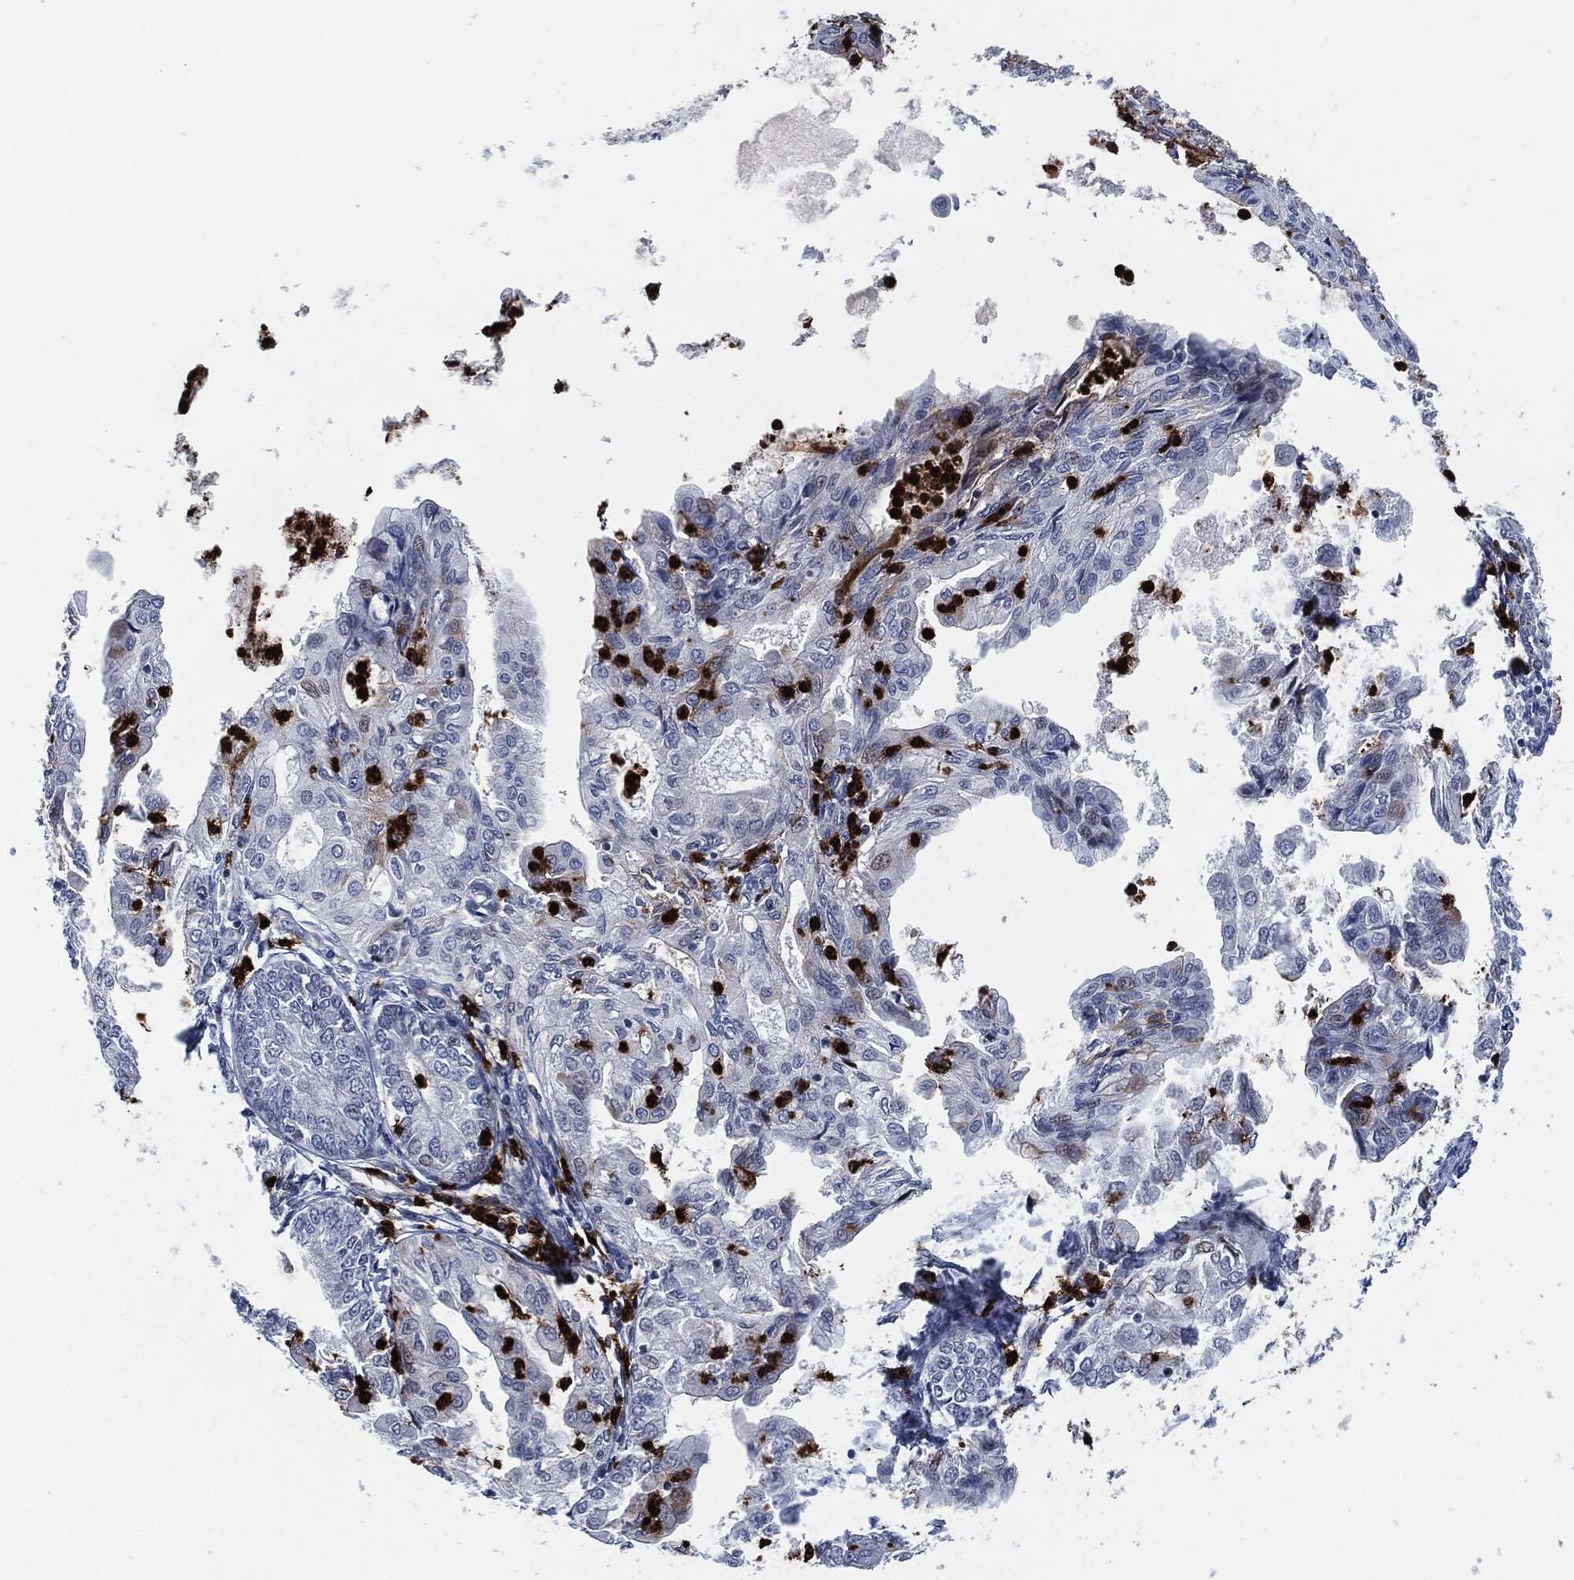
{"staining": {"intensity": "negative", "quantity": "none", "location": "none"}, "tissue": "endometrial cancer", "cell_type": "Tumor cells", "image_type": "cancer", "snomed": [{"axis": "morphology", "description": "Adenocarcinoma, NOS"}, {"axis": "topography", "description": "Endometrium"}], "caption": "Tumor cells show no significant expression in endometrial cancer (adenocarcinoma).", "gene": "MPO", "patient": {"sex": "female", "age": 68}}